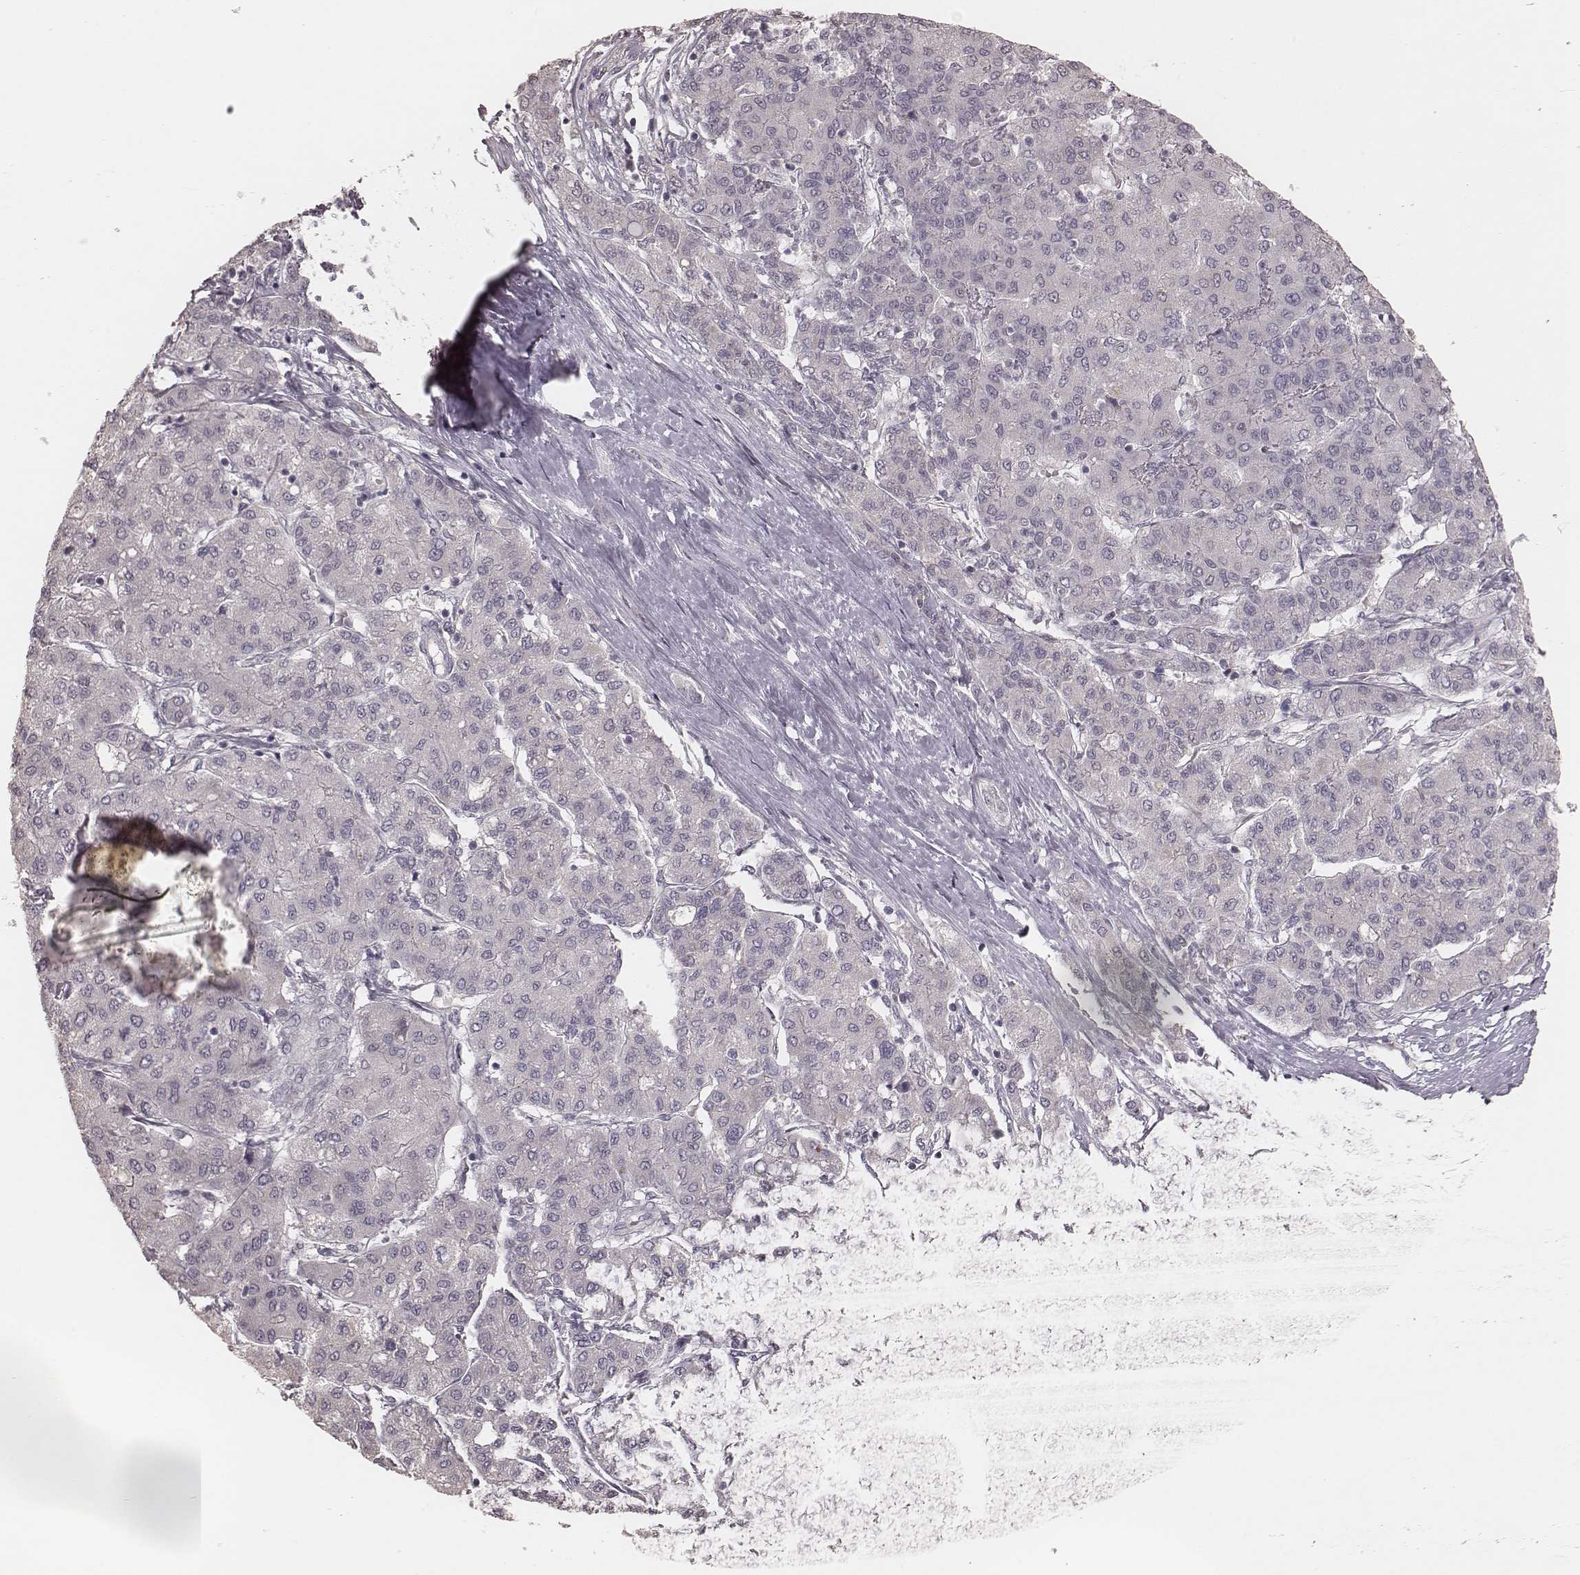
{"staining": {"intensity": "negative", "quantity": "none", "location": "none"}, "tissue": "liver cancer", "cell_type": "Tumor cells", "image_type": "cancer", "snomed": [{"axis": "morphology", "description": "Carcinoma, Hepatocellular, NOS"}, {"axis": "topography", "description": "Liver"}], "caption": "Immunohistochemistry of liver hepatocellular carcinoma displays no positivity in tumor cells.", "gene": "FAM13B", "patient": {"sex": "male", "age": 65}}